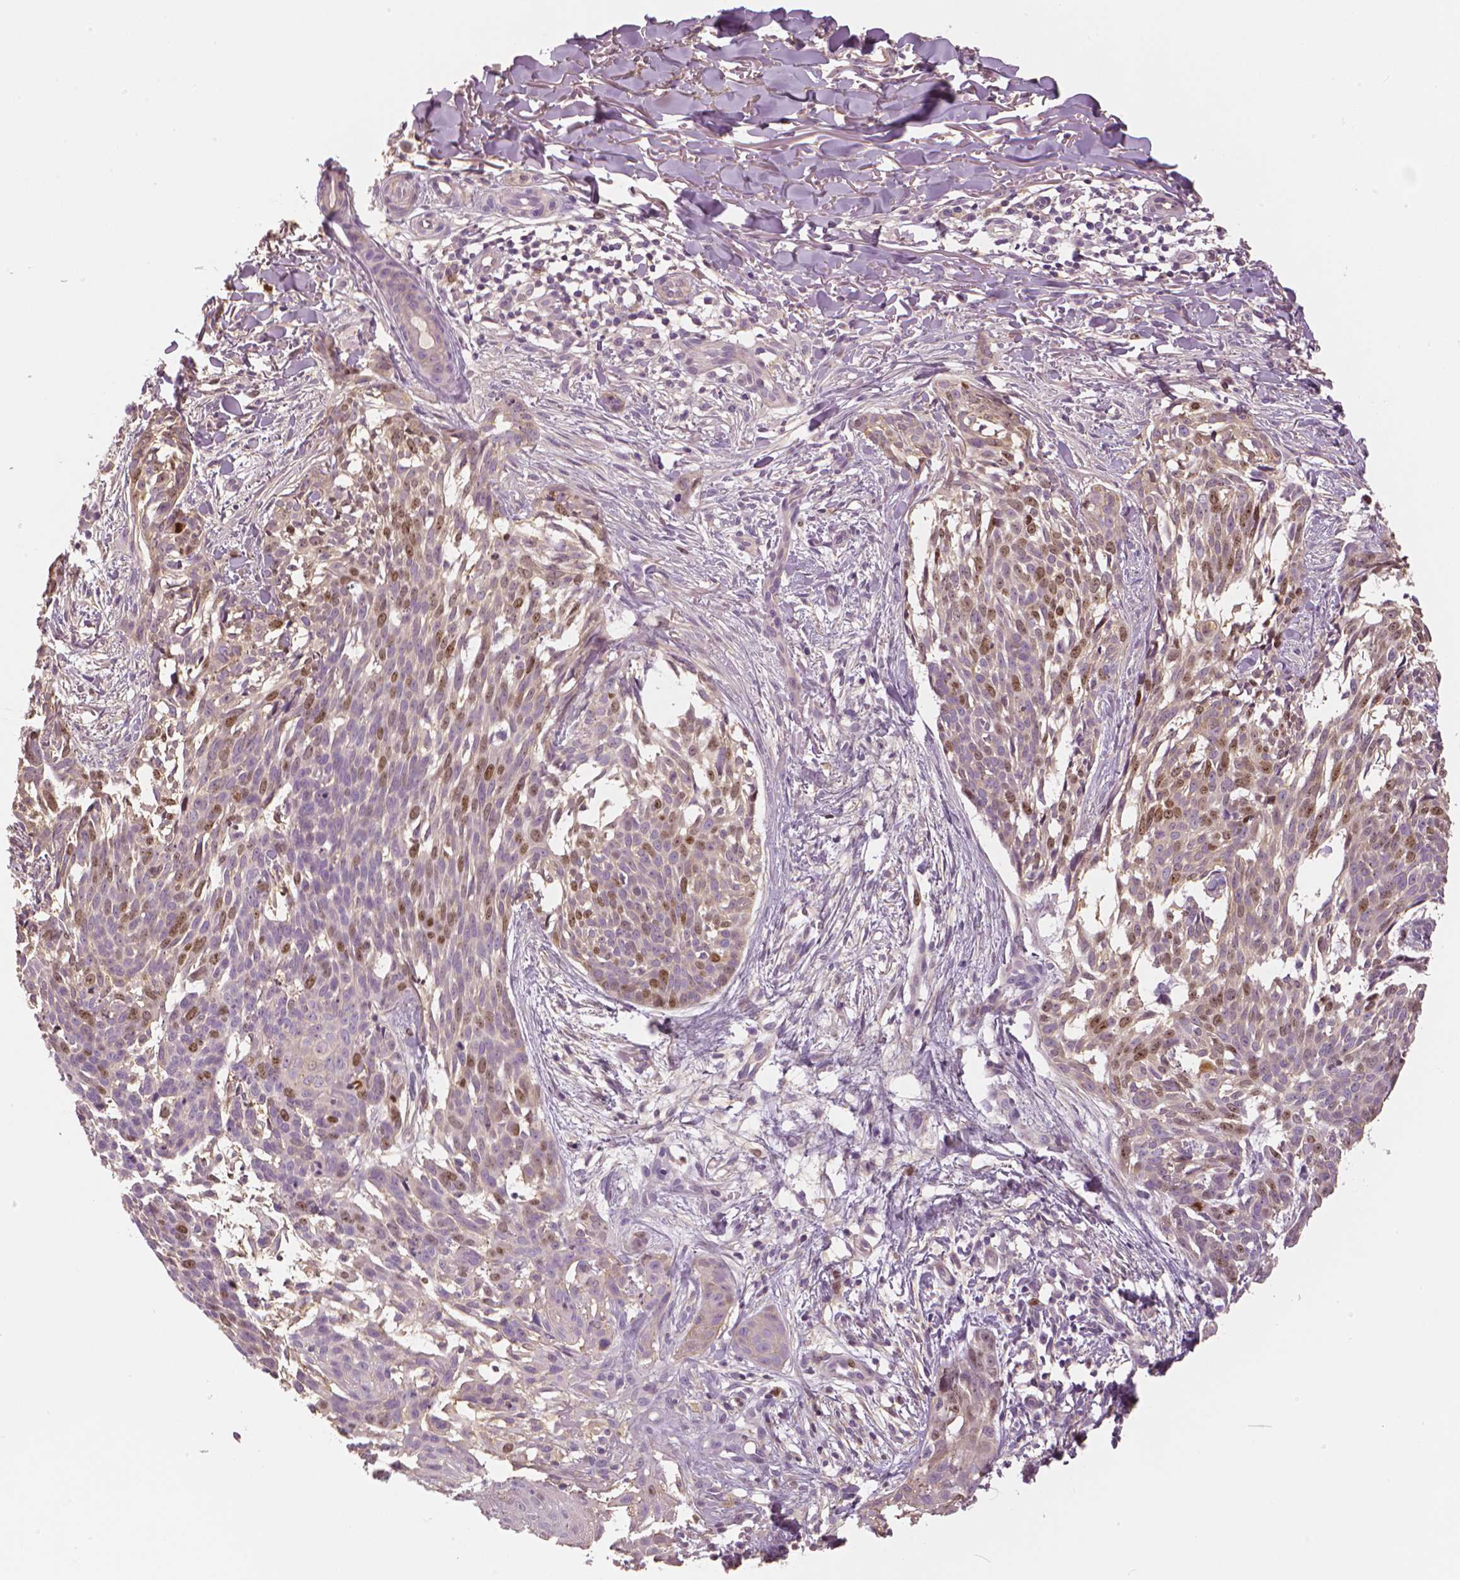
{"staining": {"intensity": "moderate", "quantity": "<25%", "location": "nuclear"}, "tissue": "skin cancer", "cell_type": "Tumor cells", "image_type": "cancer", "snomed": [{"axis": "morphology", "description": "Basal cell carcinoma"}, {"axis": "topography", "description": "Skin"}], "caption": "The histopathology image demonstrates immunohistochemical staining of basal cell carcinoma (skin). There is moderate nuclear positivity is identified in about <25% of tumor cells.", "gene": "MKI67", "patient": {"sex": "male", "age": 88}}